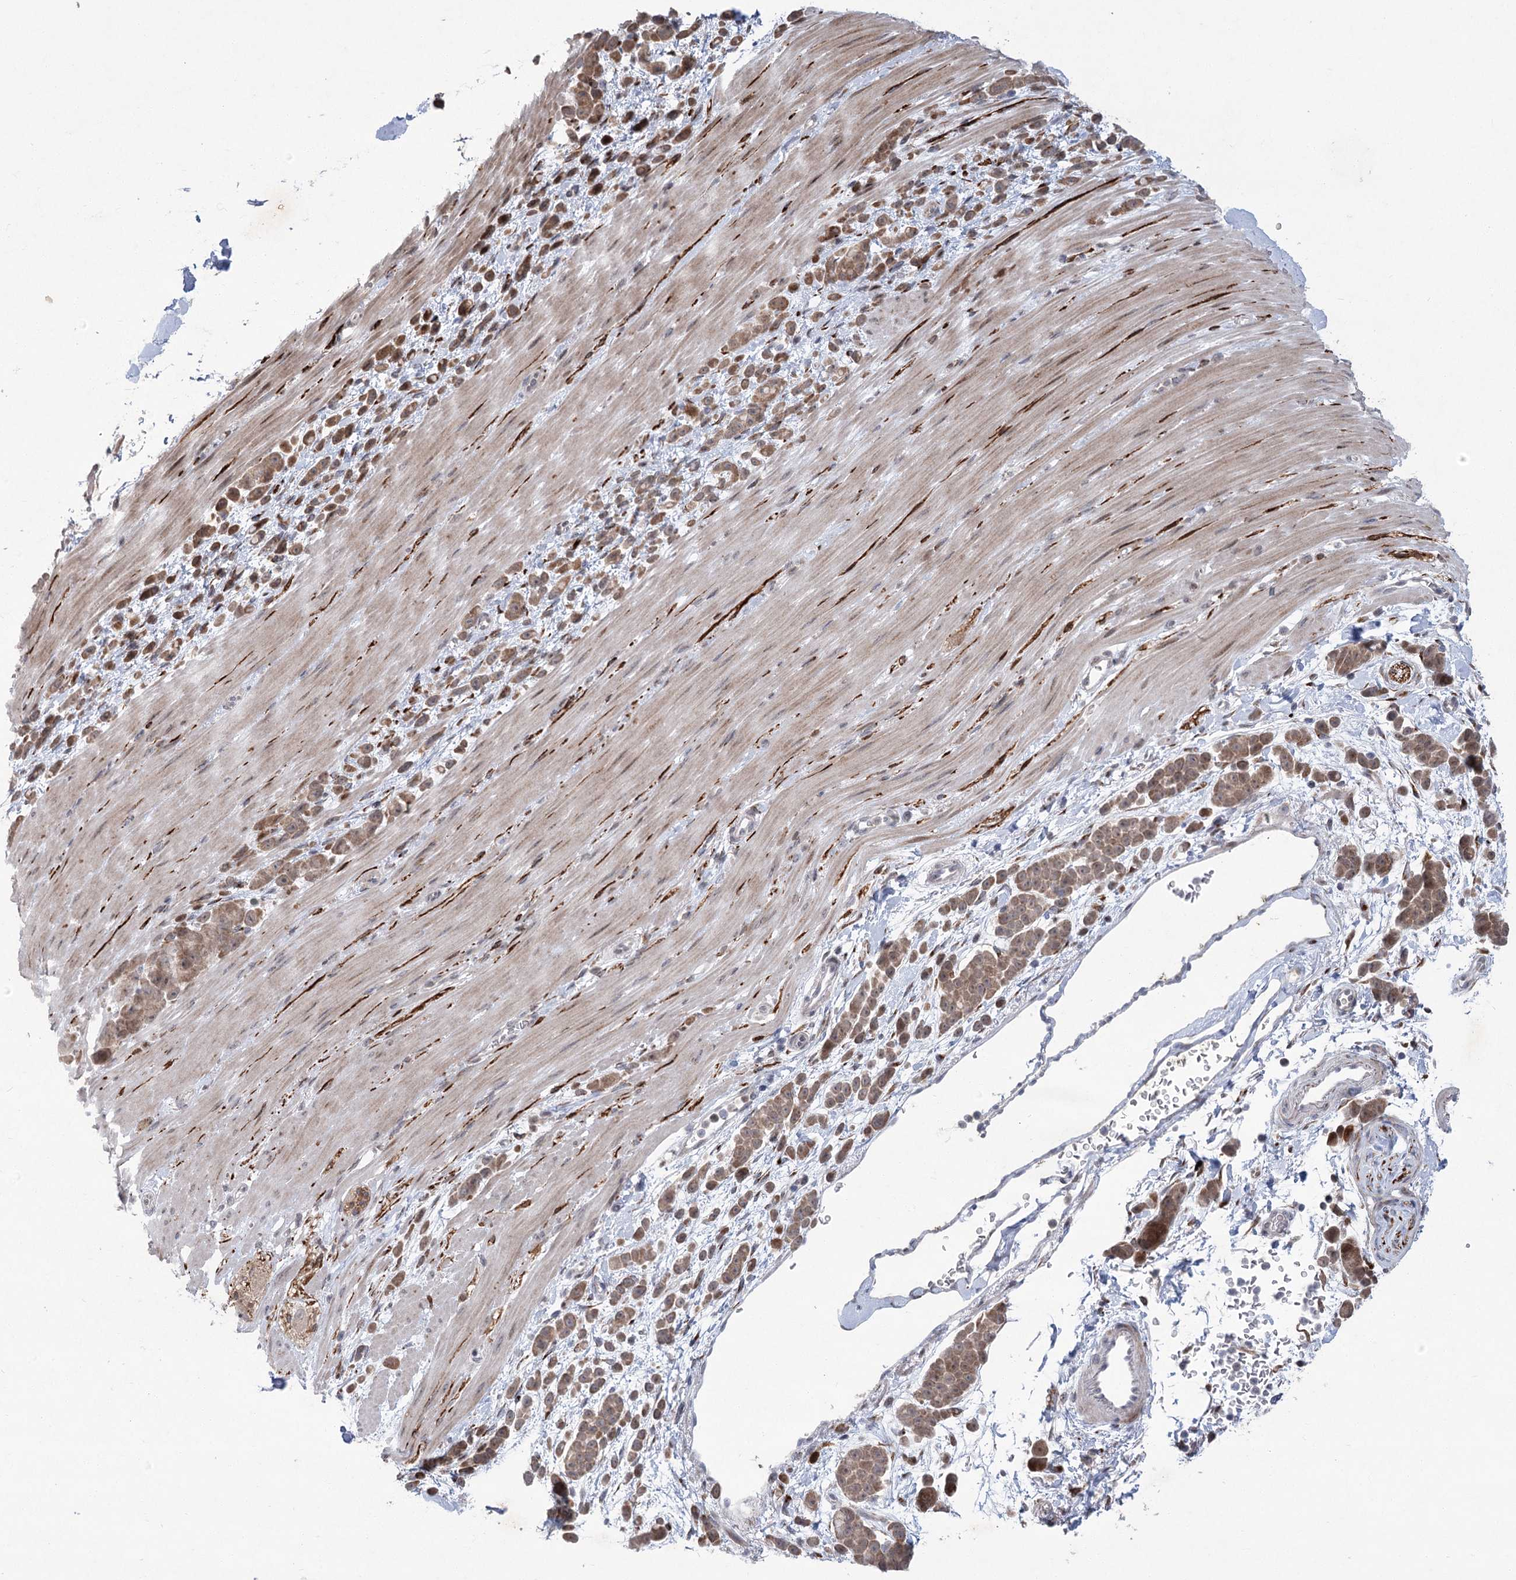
{"staining": {"intensity": "moderate", "quantity": ">75%", "location": "cytoplasmic/membranous"}, "tissue": "pancreatic cancer", "cell_type": "Tumor cells", "image_type": "cancer", "snomed": [{"axis": "morphology", "description": "Normal tissue, NOS"}, {"axis": "morphology", "description": "Adenocarcinoma, NOS"}, {"axis": "topography", "description": "Pancreas"}], "caption": "IHC micrograph of neoplastic tissue: human adenocarcinoma (pancreatic) stained using immunohistochemistry (IHC) demonstrates medium levels of moderate protein expression localized specifically in the cytoplasmic/membranous of tumor cells, appearing as a cytoplasmic/membranous brown color.", "gene": "GCNT4", "patient": {"sex": "female", "age": 64}}